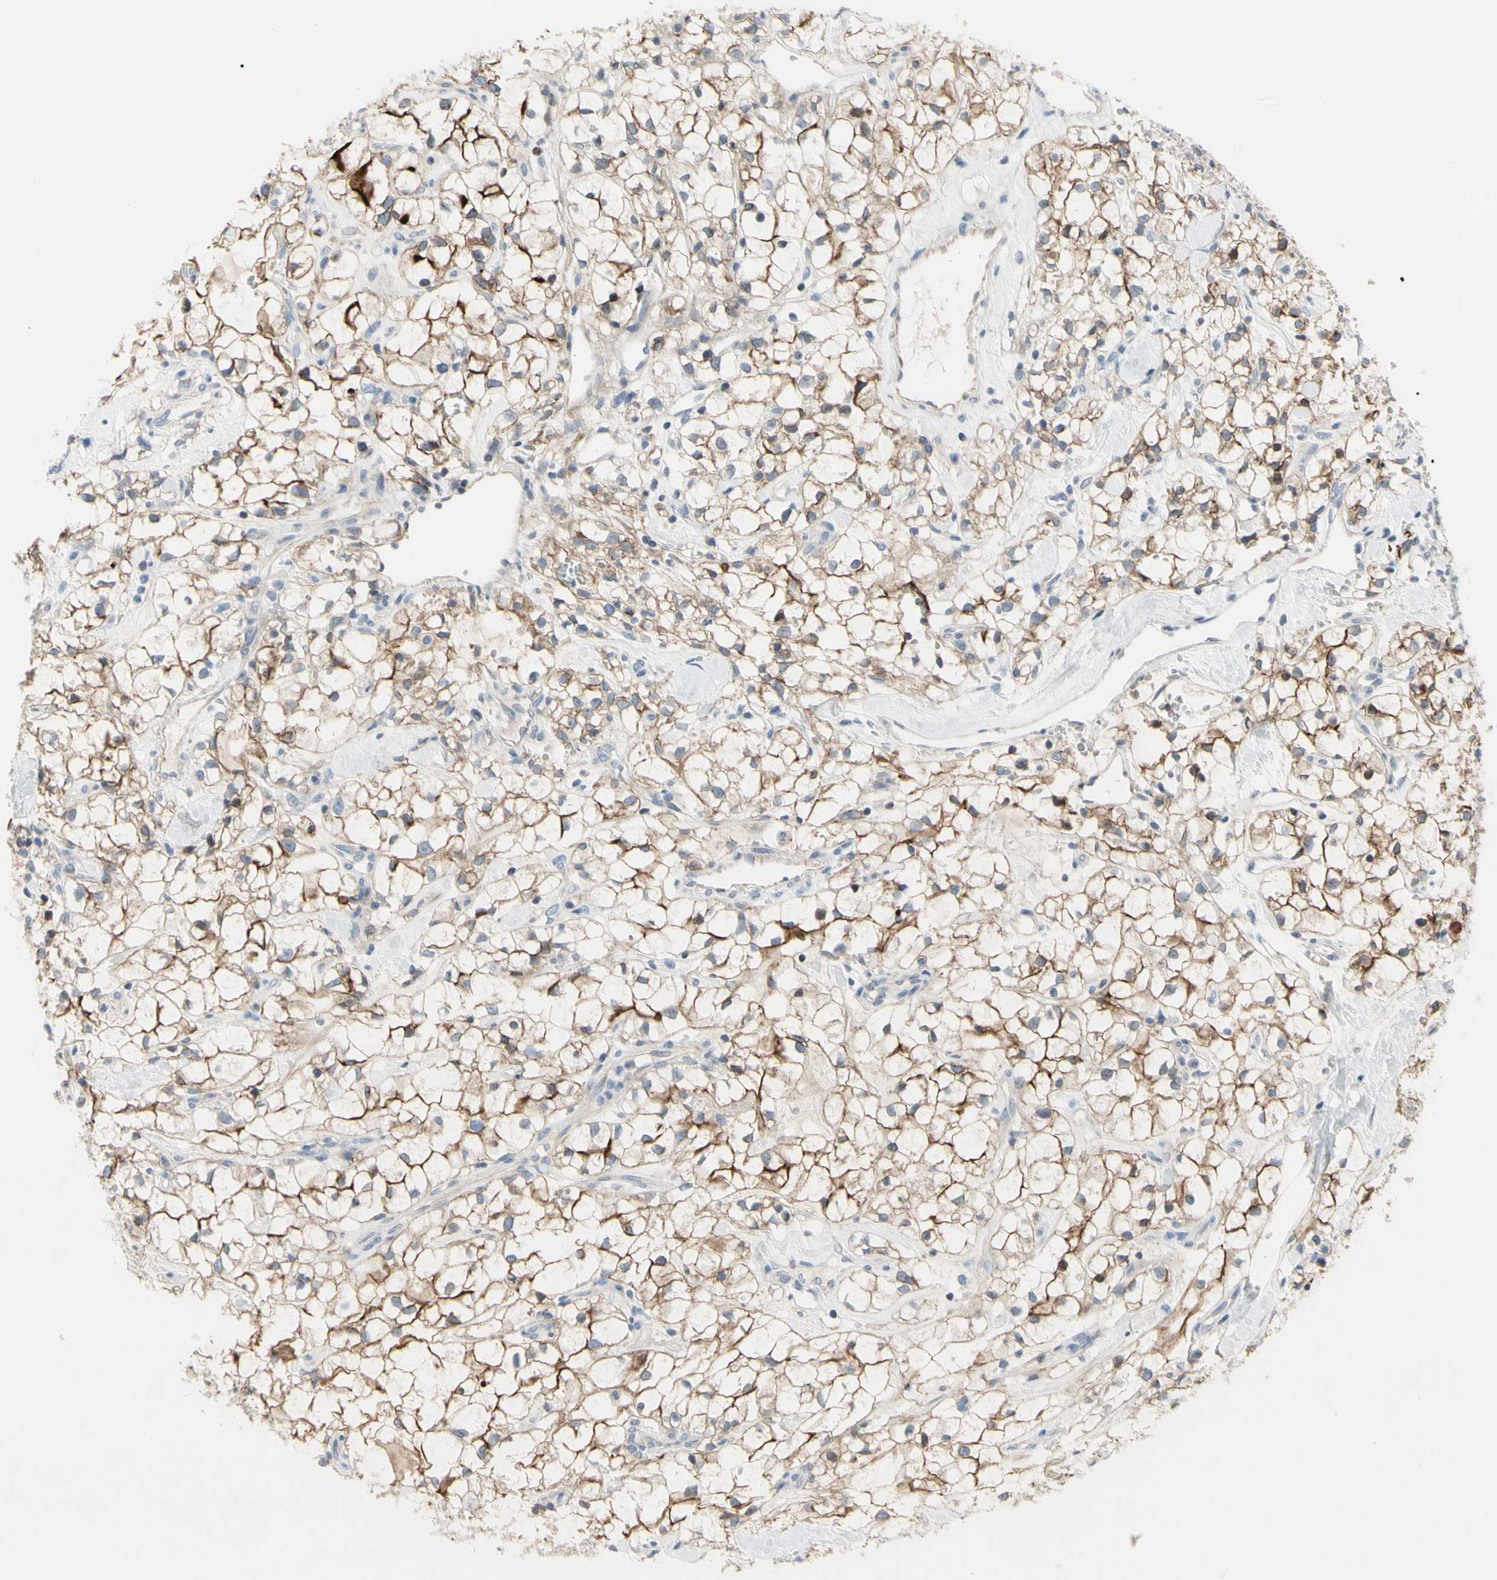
{"staining": {"intensity": "moderate", "quantity": ">75%", "location": "cytoplasmic/membranous"}, "tissue": "renal cancer", "cell_type": "Tumor cells", "image_type": "cancer", "snomed": [{"axis": "morphology", "description": "Adenocarcinoma, NOS"}, {"axis": "topography", "description": "Kidney"}], "caption": "Immunohistochemistry (IHC) micrograph of neoplastic tissue: human adenocarcinoma (renal) stained using immunohistochemistry demonstrates medium levels of moderate protein expression localized specifically in the cytoplasmic/membranous of tumor cells, appearing as a cytoplasmic/membranous brown color.", "gene": "MUC1", "patient": {"sex": "female", "age": 60}}